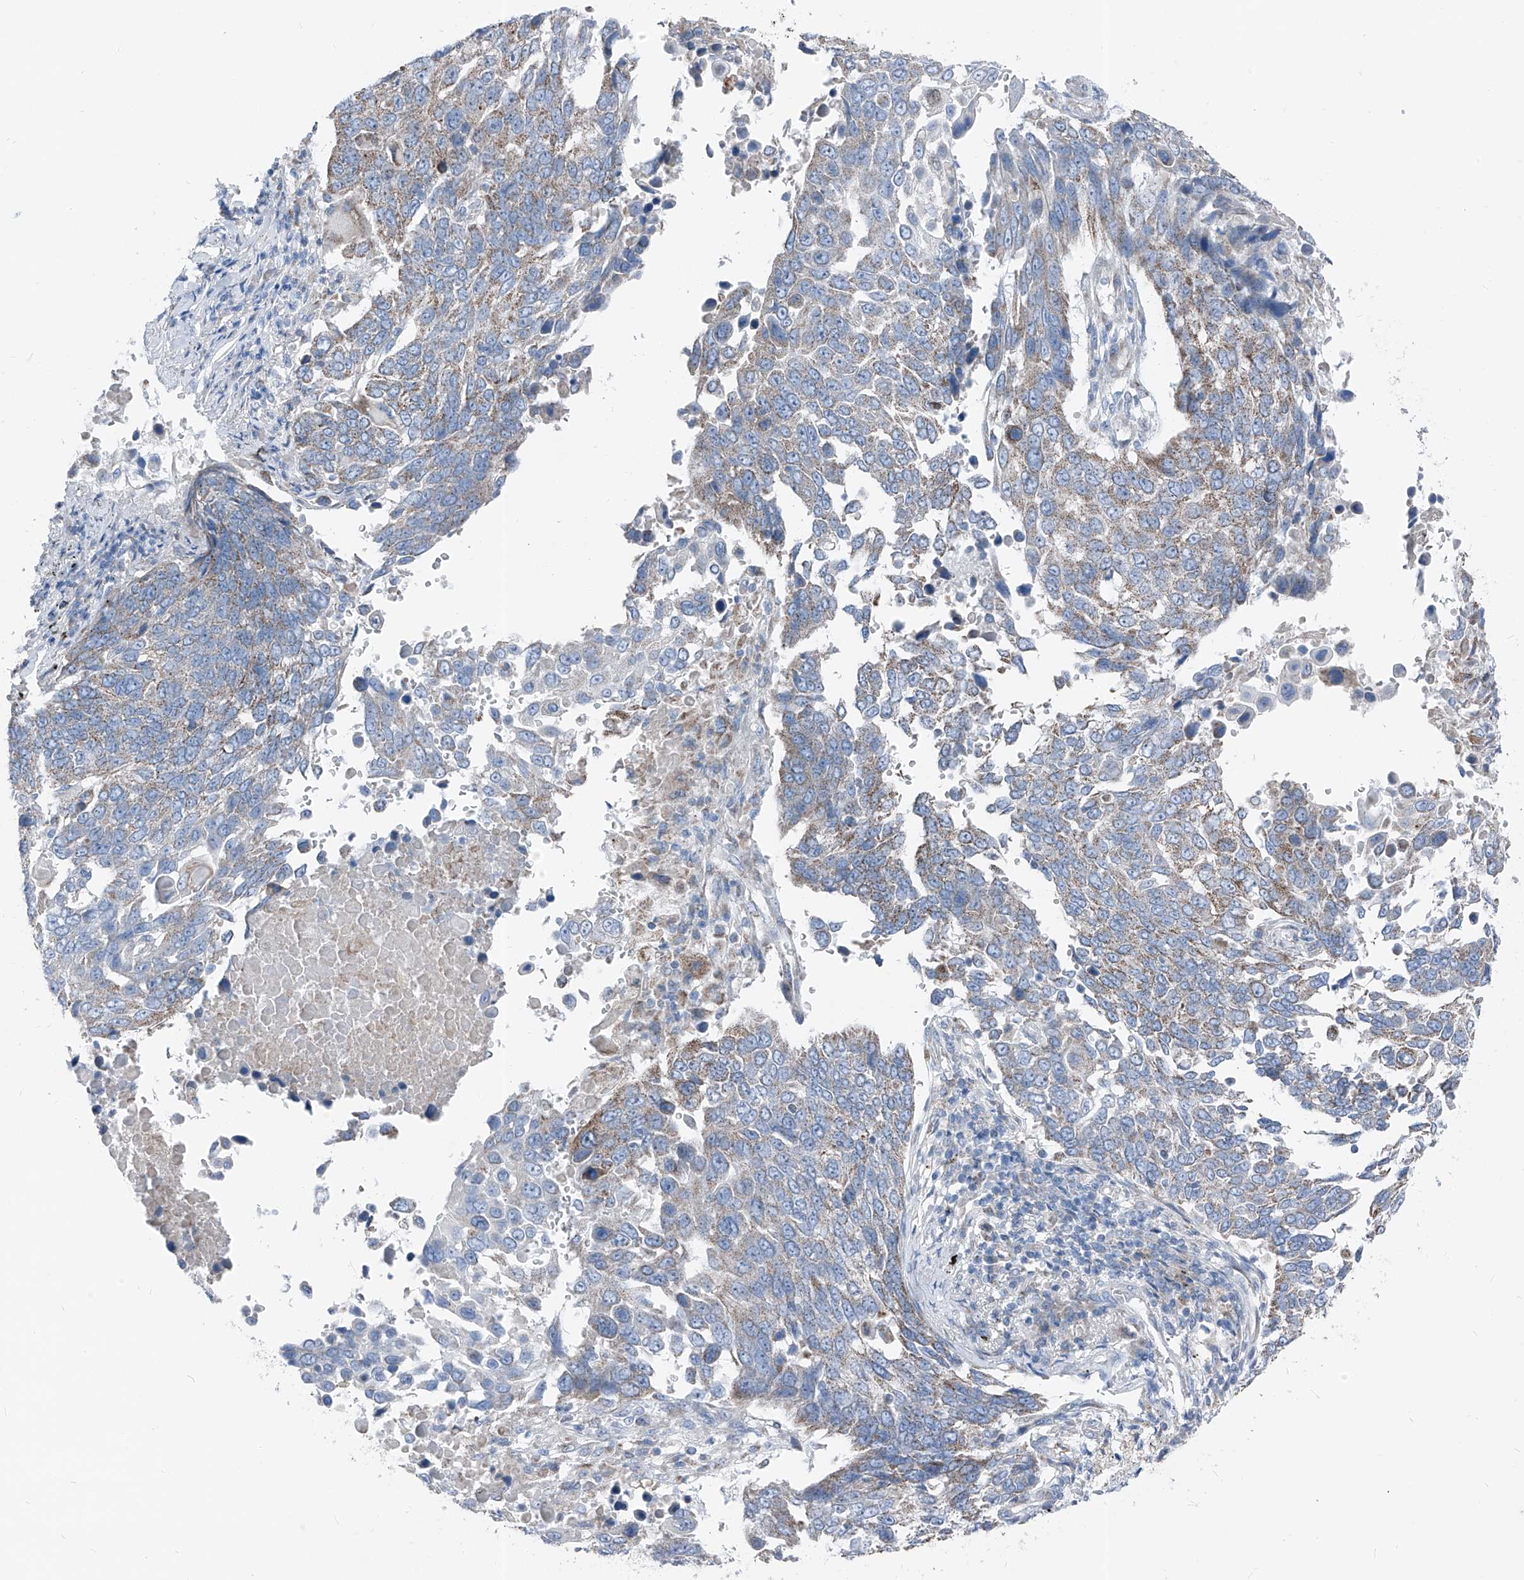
{"staining": {"intensity": "weak", "quantity": "25%-75%", "location": "cytoplasmic/membranous"}, "tissue": "lung cancer", "cell_type": "Tumor cells", "image_type": "cancer", "snomed": [{"axis": "morphology", "description": "Squamous cell carcinoma, NOS"}, {"axis": "topography", "description": "Lung"}], "caption": "IHC staining of lung squamous cell carcinoma, which displays low levels of weak cytoplasmic/membranous staining in about 25%-75% of tumor cells indicating weak cytoplasmic/membranous protein positivity. The staining was performed using DAB (3,3'-diaminobenzidine) (brown) for protein detection and nuclei were counterstained in hematoxylin (blue).", "gene": "AGPS", "patient": {"sex": "male", "age": 66}}